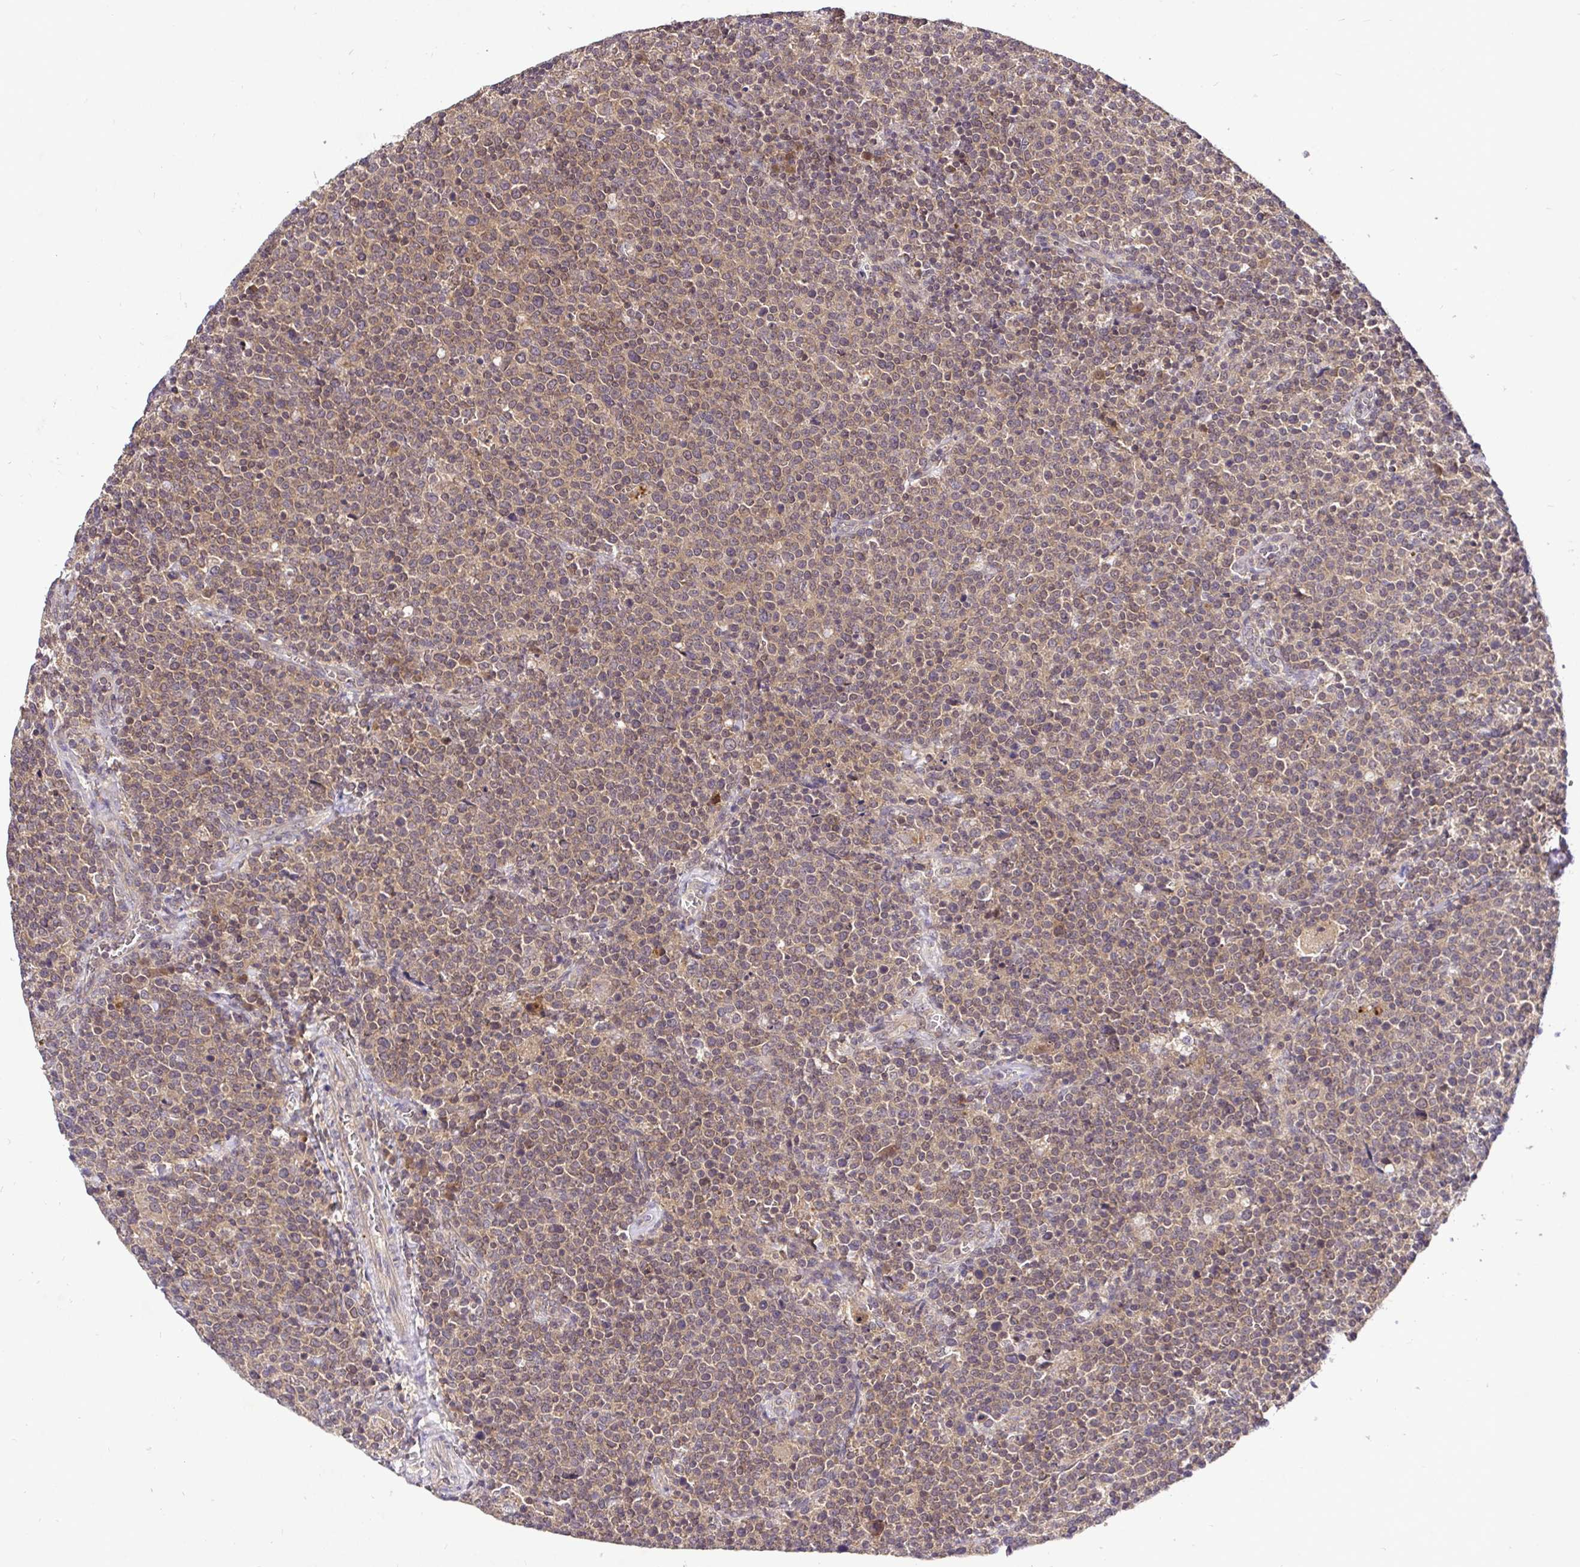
{"staining": {"intensity": "weak", "quantity": ">75%", "location": "cytoplasmic/membranous,nuclear"}, "tissue": "lymphoma", "cell_type": "Tumor cells", "image_type": "cancer", "snomed": [{"axis": "morphology", "description": "Malignant lymphoma, non-Hodgkin's type, High grade"}, {"axis": "topography", "description": "Lymph node"}], "caption": "An IHC image of tumor tissue is shown. Protein staining in brown shows weak cytoplasmic/membranous and nuclear positivity in high-grade malignant lymphoma, non-Hodgkin's type within tumor cells.", "gene": "UBE2M", "patient": {"sex": "male", "age": 61}}